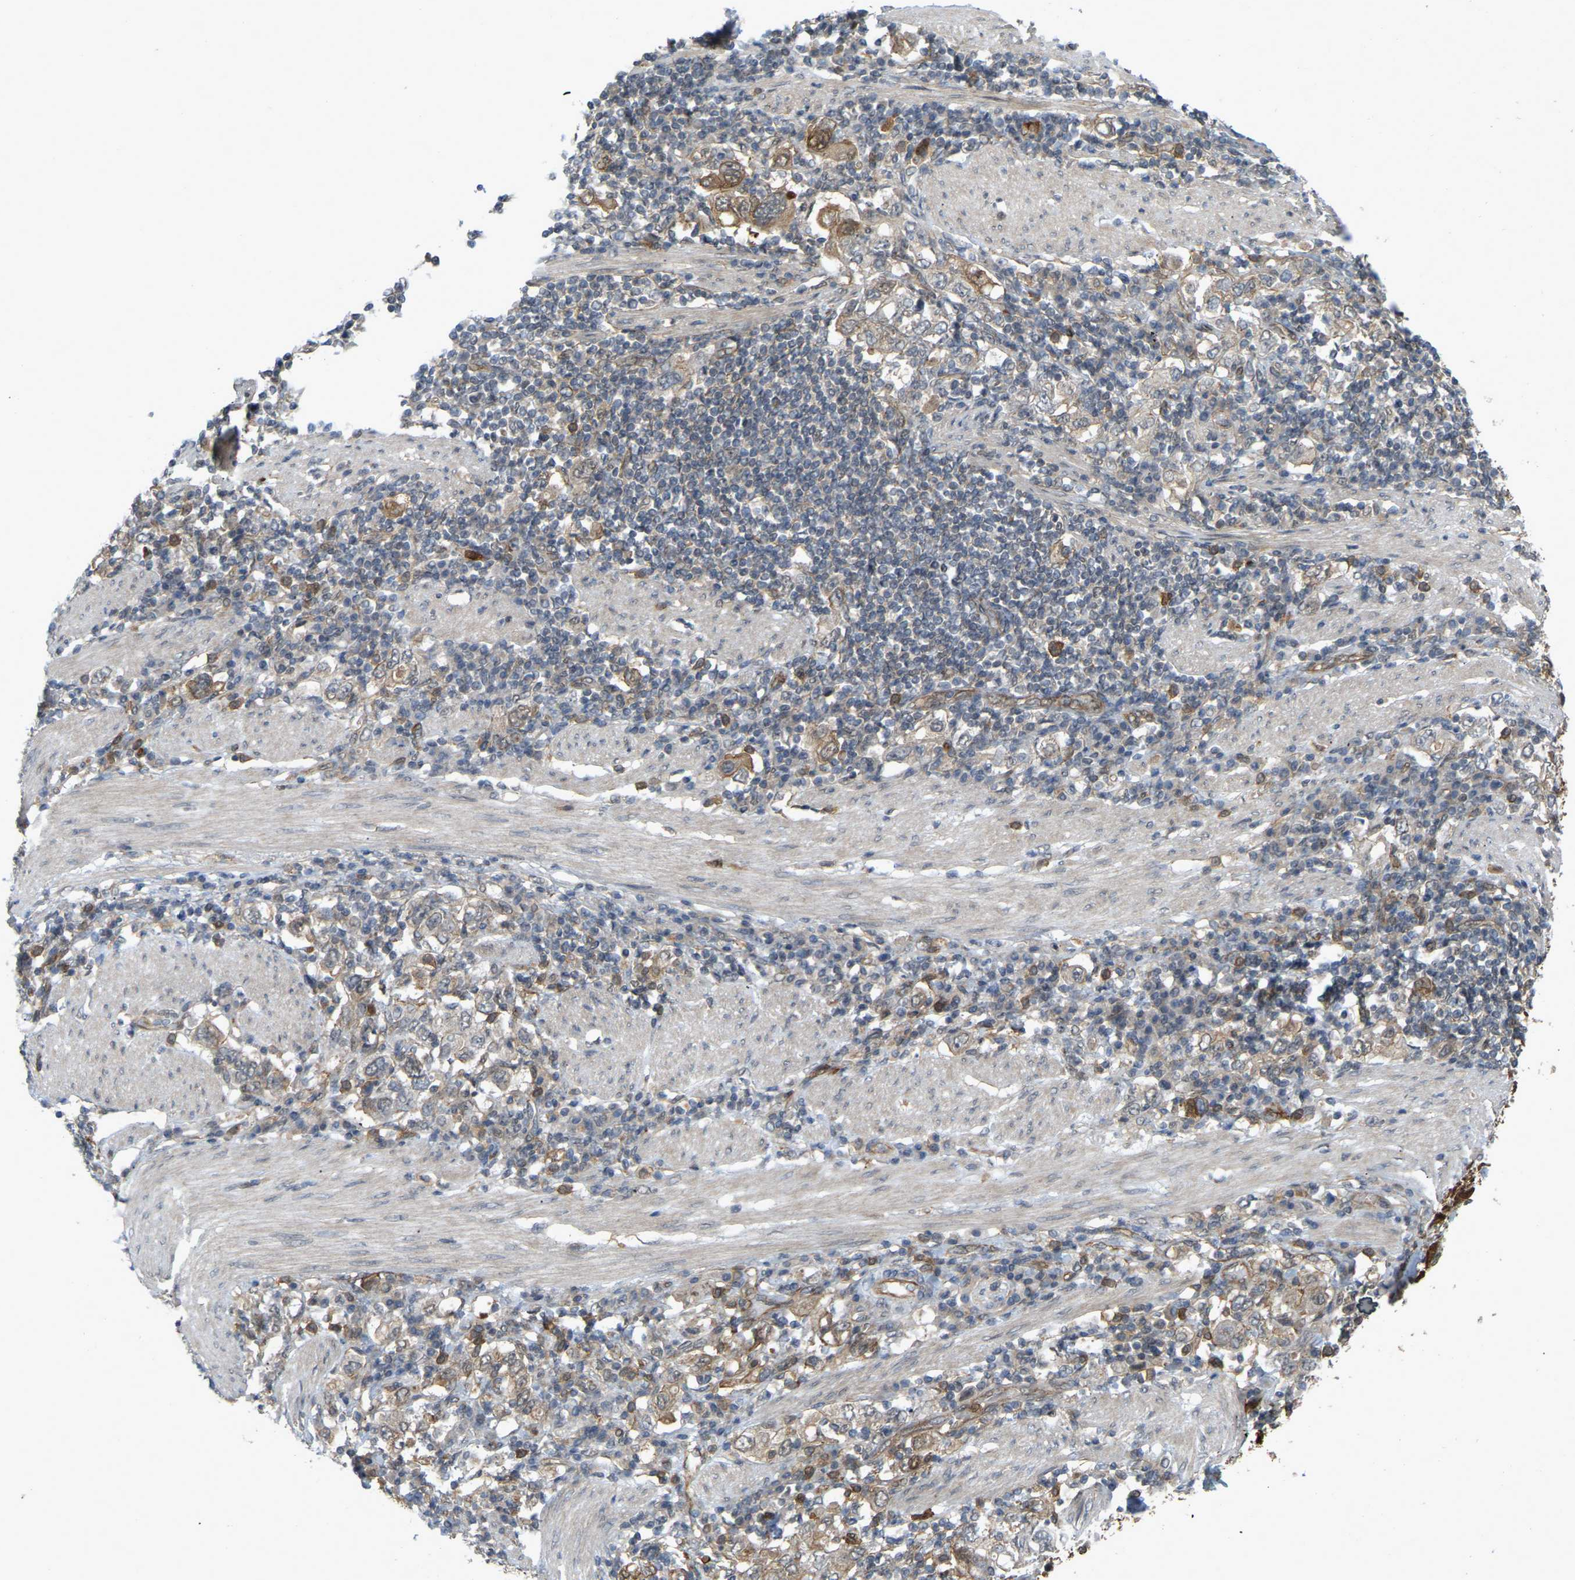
{"staining": {"intensity": "moderate", "quantity": ">75%", "location": "cytoplasmic/membranous"}, "tissue": "stomach cancer", "cell_type": "Tumor cells", "image_type": "cancer", "snomed": [{"axis": "morphology", "description": "Adenocarcinoma, NOS"}, {"axis": "topography", "description": "Stomach, upper"}], "caption": "This photomicrograph exhibits immunohistochemistry (IHC) staining of stomach adenocarcinoma, with medium moderate cytoplasmic/membranous positivity in about >75% of tumor cells.", "gene": "SERPINB5", "patient": {"sex": "male", "age": 62}}